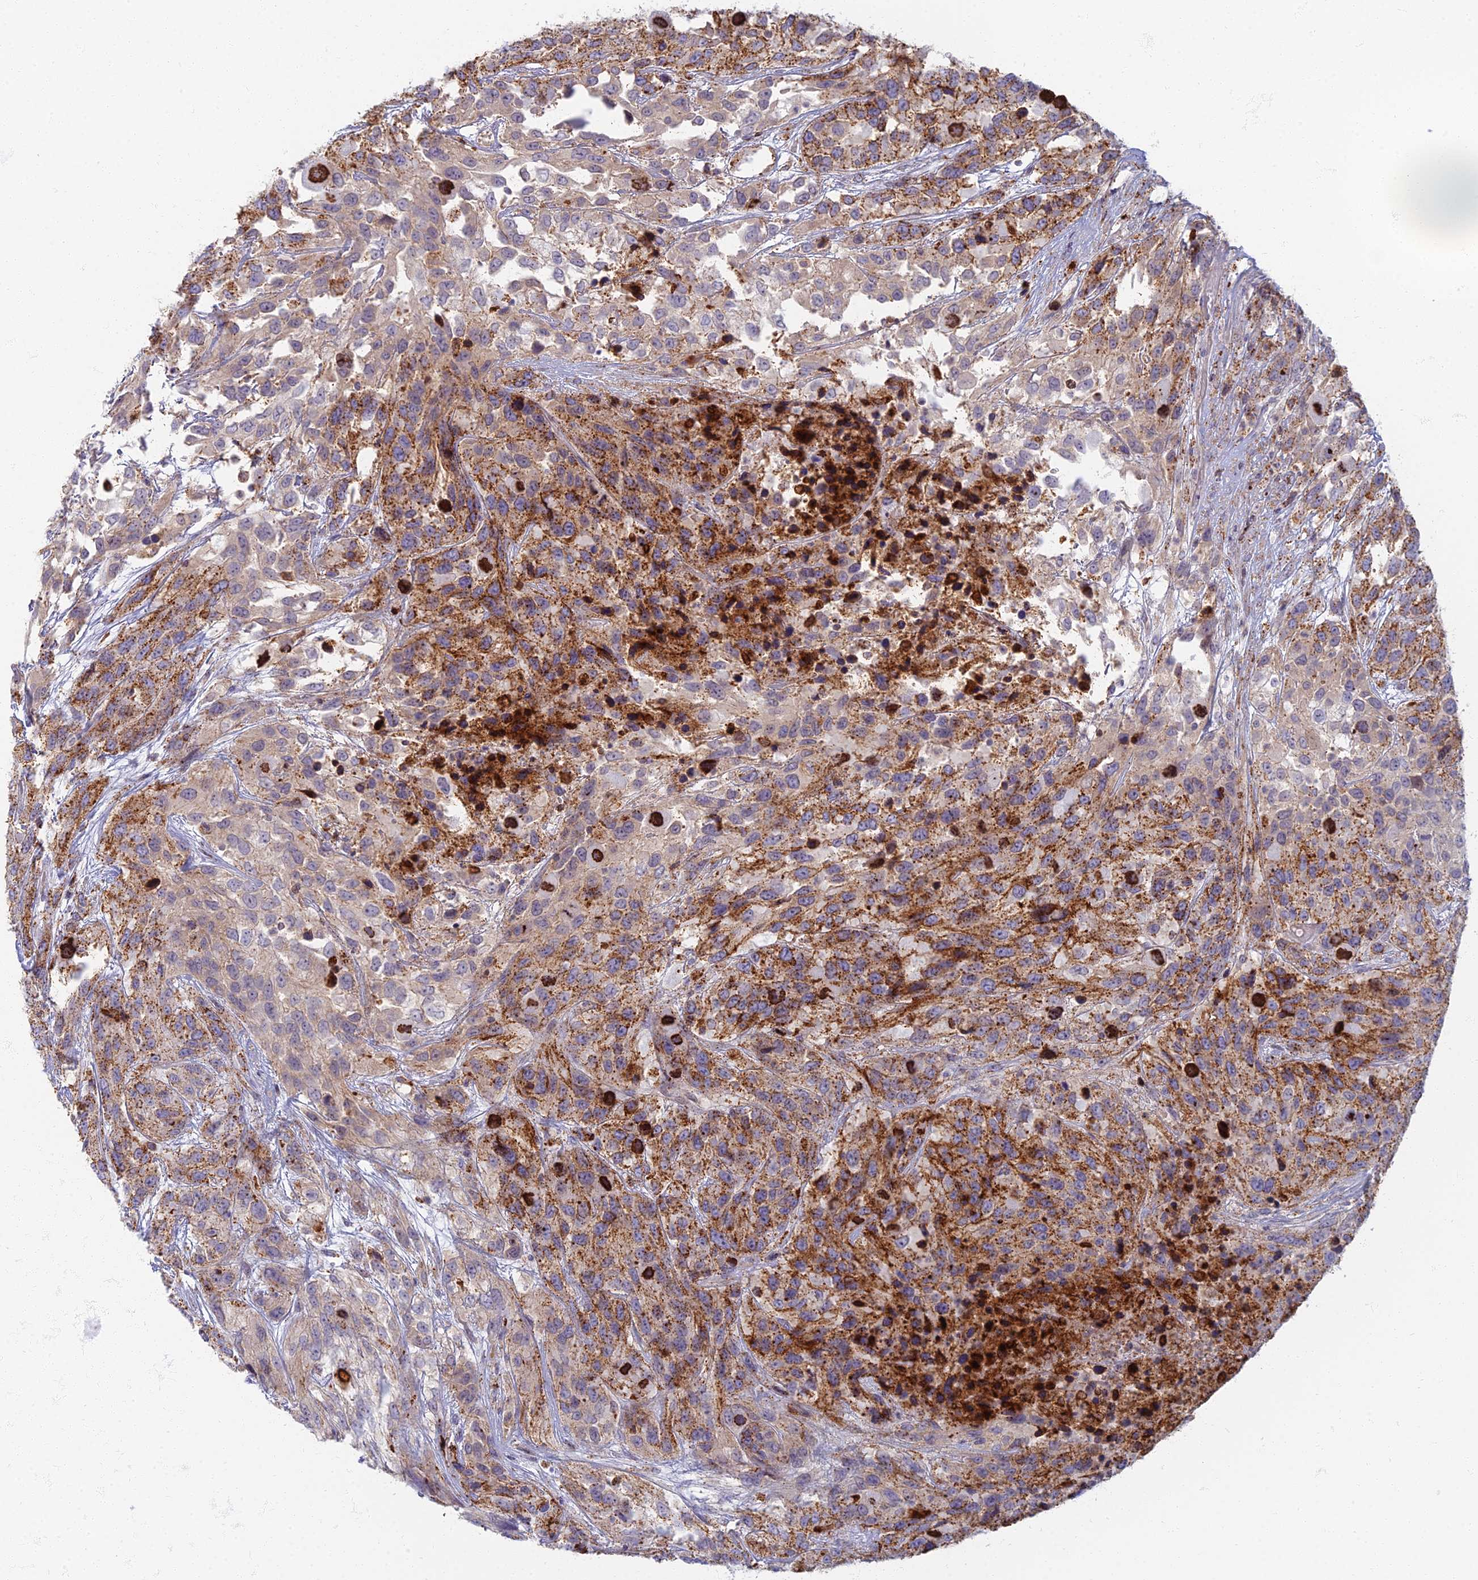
{"staining": {"intensity": "strong", "quantity": "25%-75%", "location": "cytoplasmic/membranous"}, "tissue": "urothelial cancer", "cell_type": "Tumor cells", "image_type": "cancer", "snomed": [{"axis": "morphology", "description": "Urothelial carcinoma, High grade"}, {"axis": "topography", "description": "Urinary bladder"}], "caption": "An immunohistochemistry photomicrograph of neoplastic tissue is shown. Protein staining in brown highlights strong cytoplasmic/membranous positivity in urothelial cancer within tumor cells.", "gene": "CHMP4B", "patient": {"sex": "female", "age": 70}}